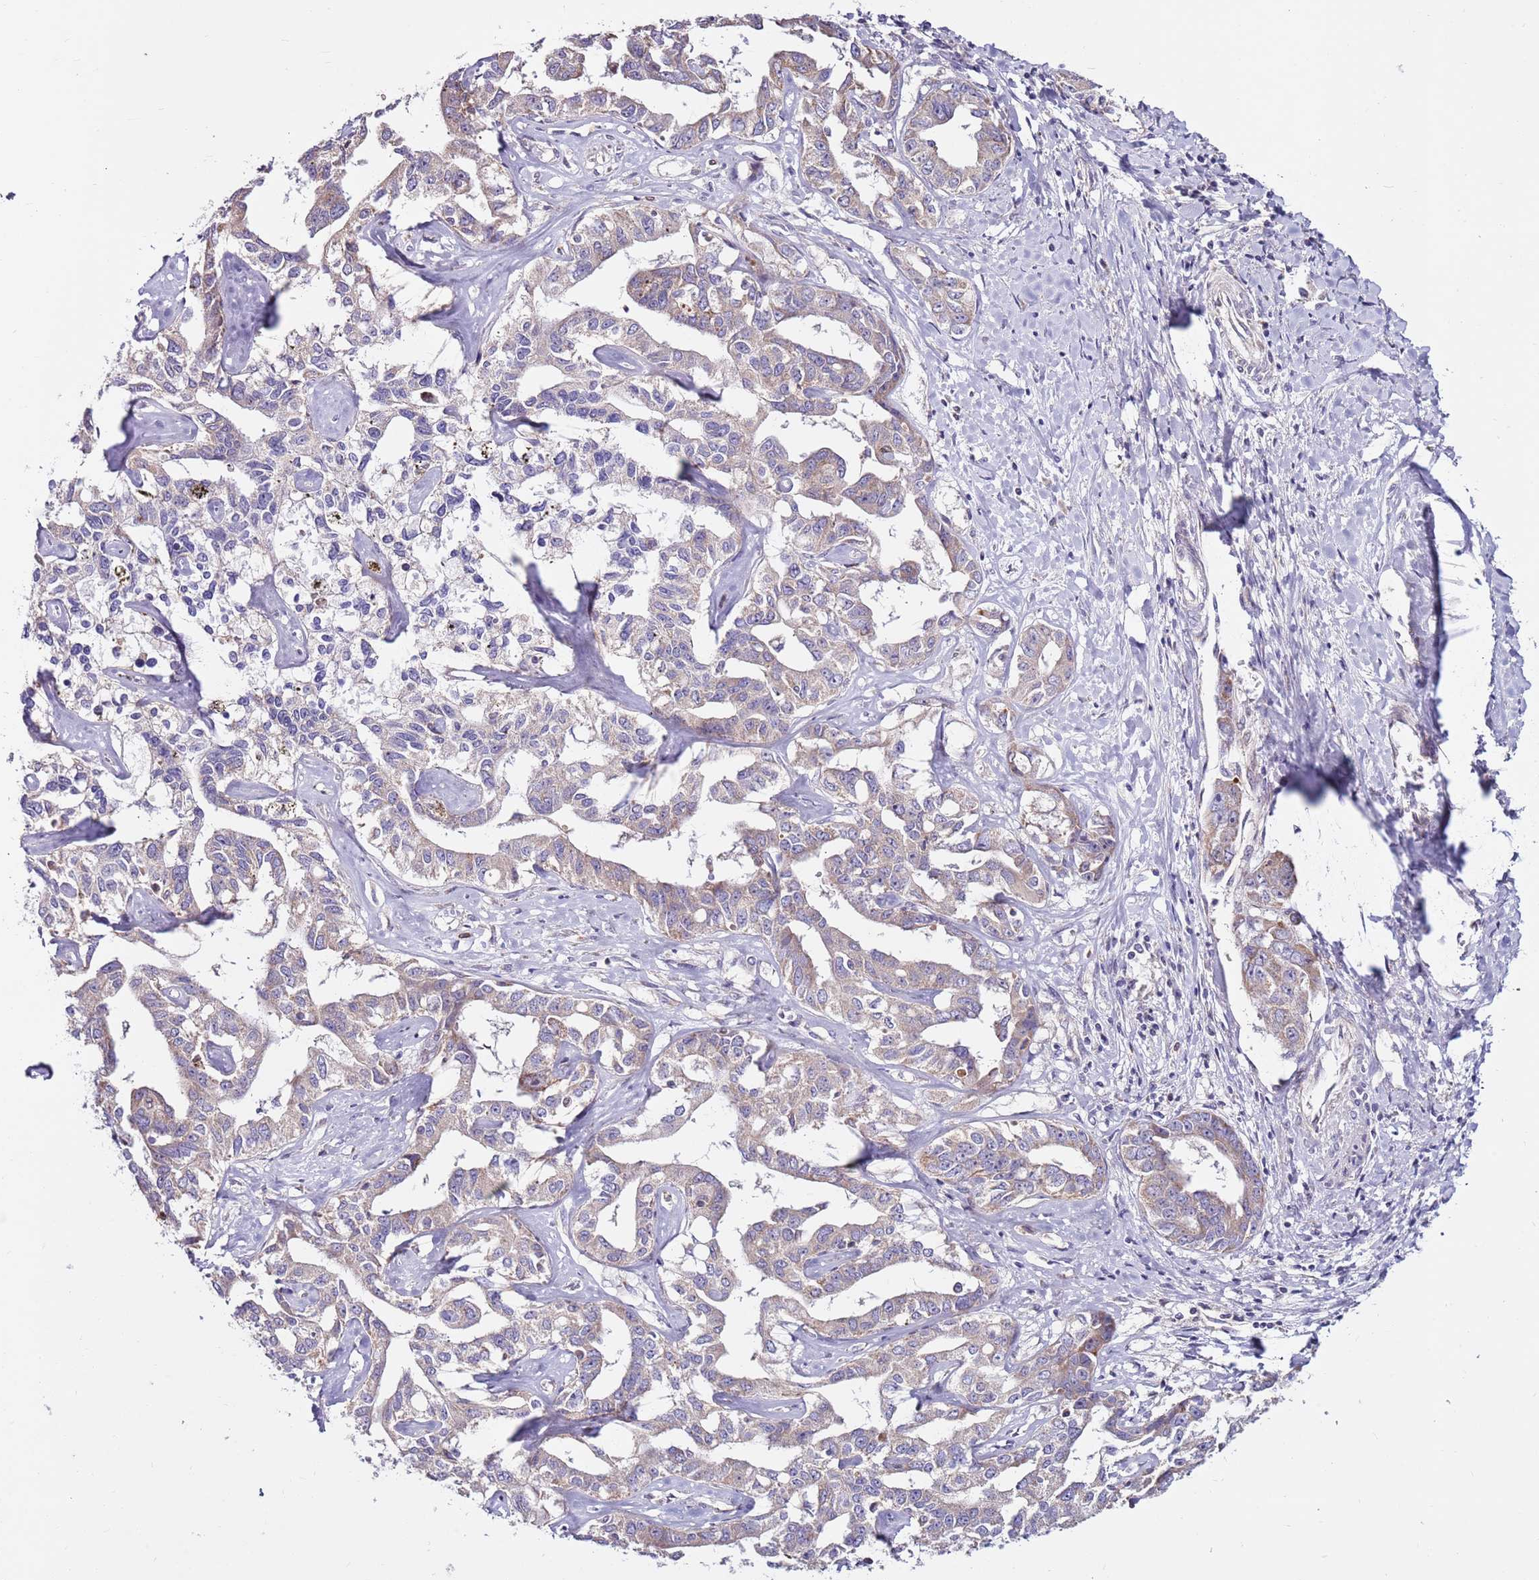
{"staining": {"intensity": "weak", "quantity": "<25%", "location": "cytoplasmic/membranous"}, "tissue": "liver cancer", "cell_type": "Tumor cells", "image_type": "cancer", "snomed": [{"axis": "morphology", "description": "Cholangiocarcinoma"}, {"axis": "topography", "description": "Liver"}], "caption": "DAB (3,3'-diaminobenzidine) immunohistochemical staining of liver cholangiocarcinoma demonstrates no significant staining in tumor cells. Brightfield microscopy of IHC stained with DAB (brown) and hematoxylin (blue), captured at high magnification.", "gene": "SMG1", "patient": {"sex": "male", "age": 59}}